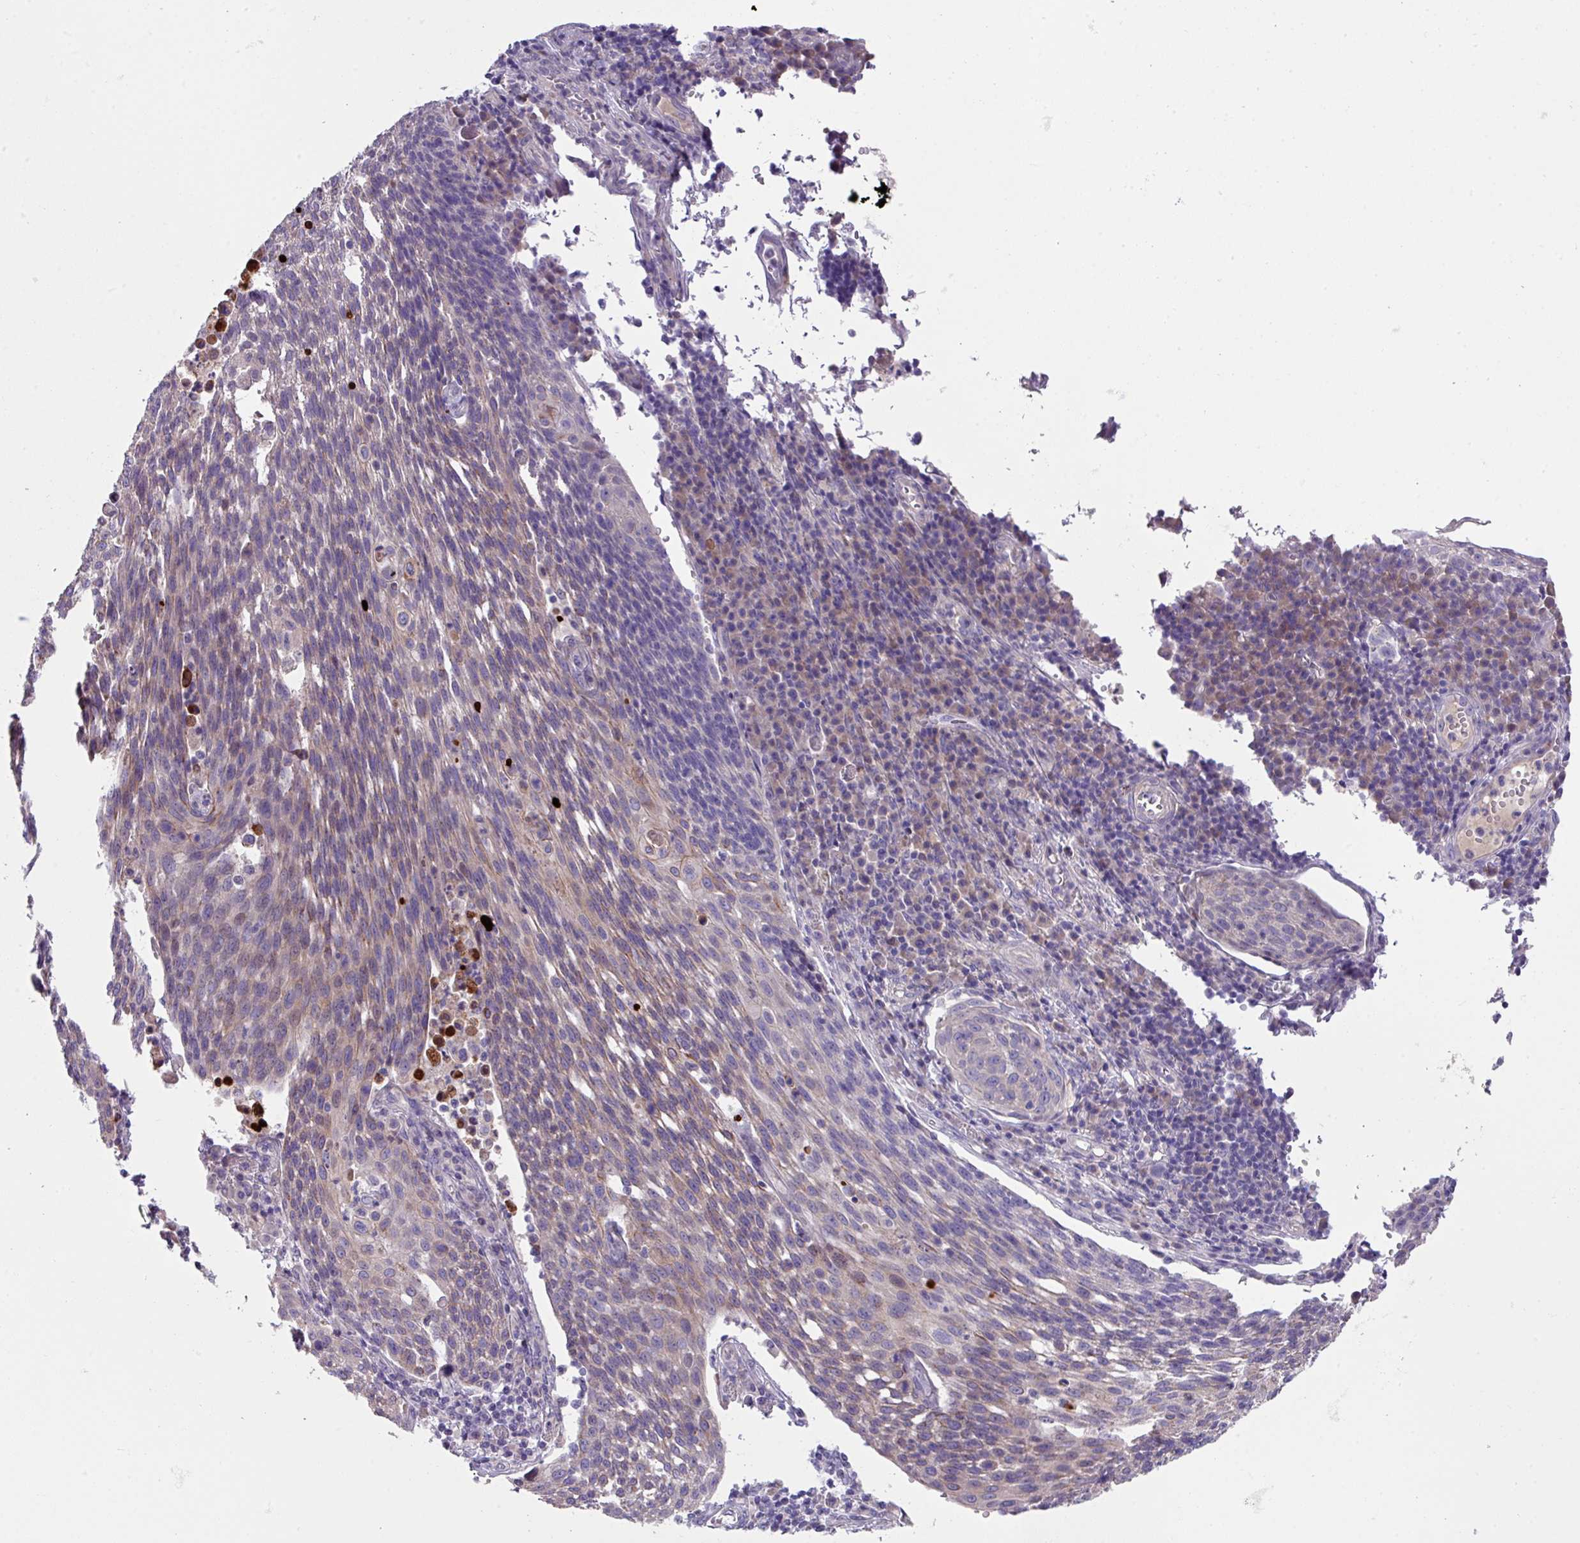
{"staining": {"intensity": "weak", "quantity": "<25%", "location": "cytoplasmic/membranous"}, "tissue": "cervical cancer", "cell_type": "Tumor cells", "image_type": "cancer", "snomed": [{"axis": "morphology", "description": "Squamous cell carcinoma, NOS"}, {"axis": "topography", "description": "Cervix"}], "caption": "An image of cervical squamous cell carcinoma stained for a protein displays no brown staining in tumor cells.", "gene": "IQCJ", "patient": {"sex": "female", "age": 34}}